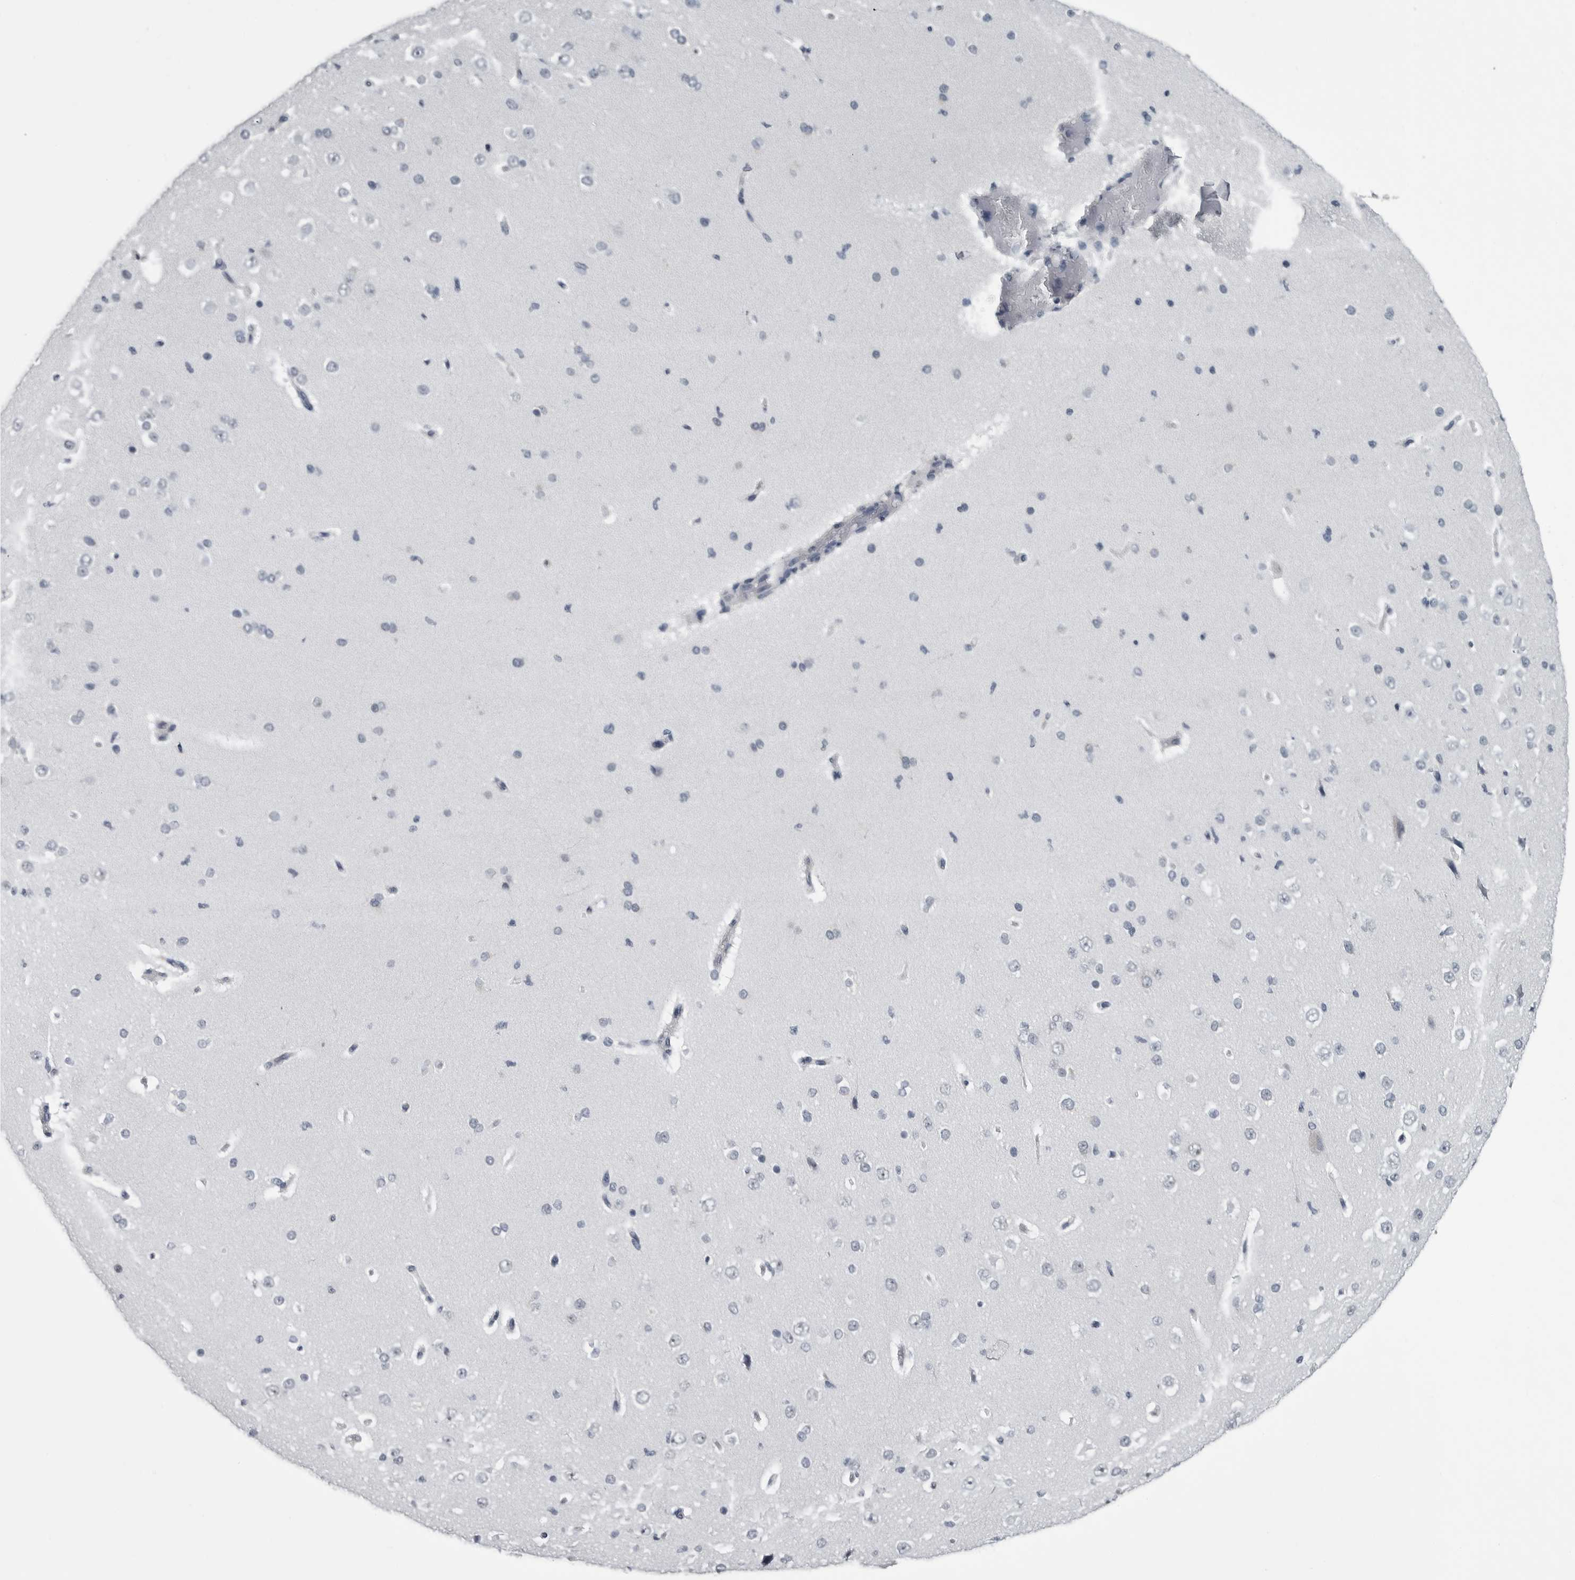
{"staining": {"intensity": "negative", "quantity": "none", "location": "none"}, "tissue": "cerebral cortex", "cell_type": "Endothelial cells", "image_type": "normal", "snomed": [{"axis": "morphology", "description": "Normal tissue, NOS"}, {"axis": "morphology", "description": "Developmental malformation"}, {"axis": "topography", "description": "Cerebral cortex"}], "caption": "Endothelial cells show no significant staining in benign cerebral cortex. (Stains: DAB IHC with hematoxylin counter stain, Microscopy: brightfield microscopy at high magnification).", "gene": "MYOC", "patient": {"sex": "female", "age": 30}}